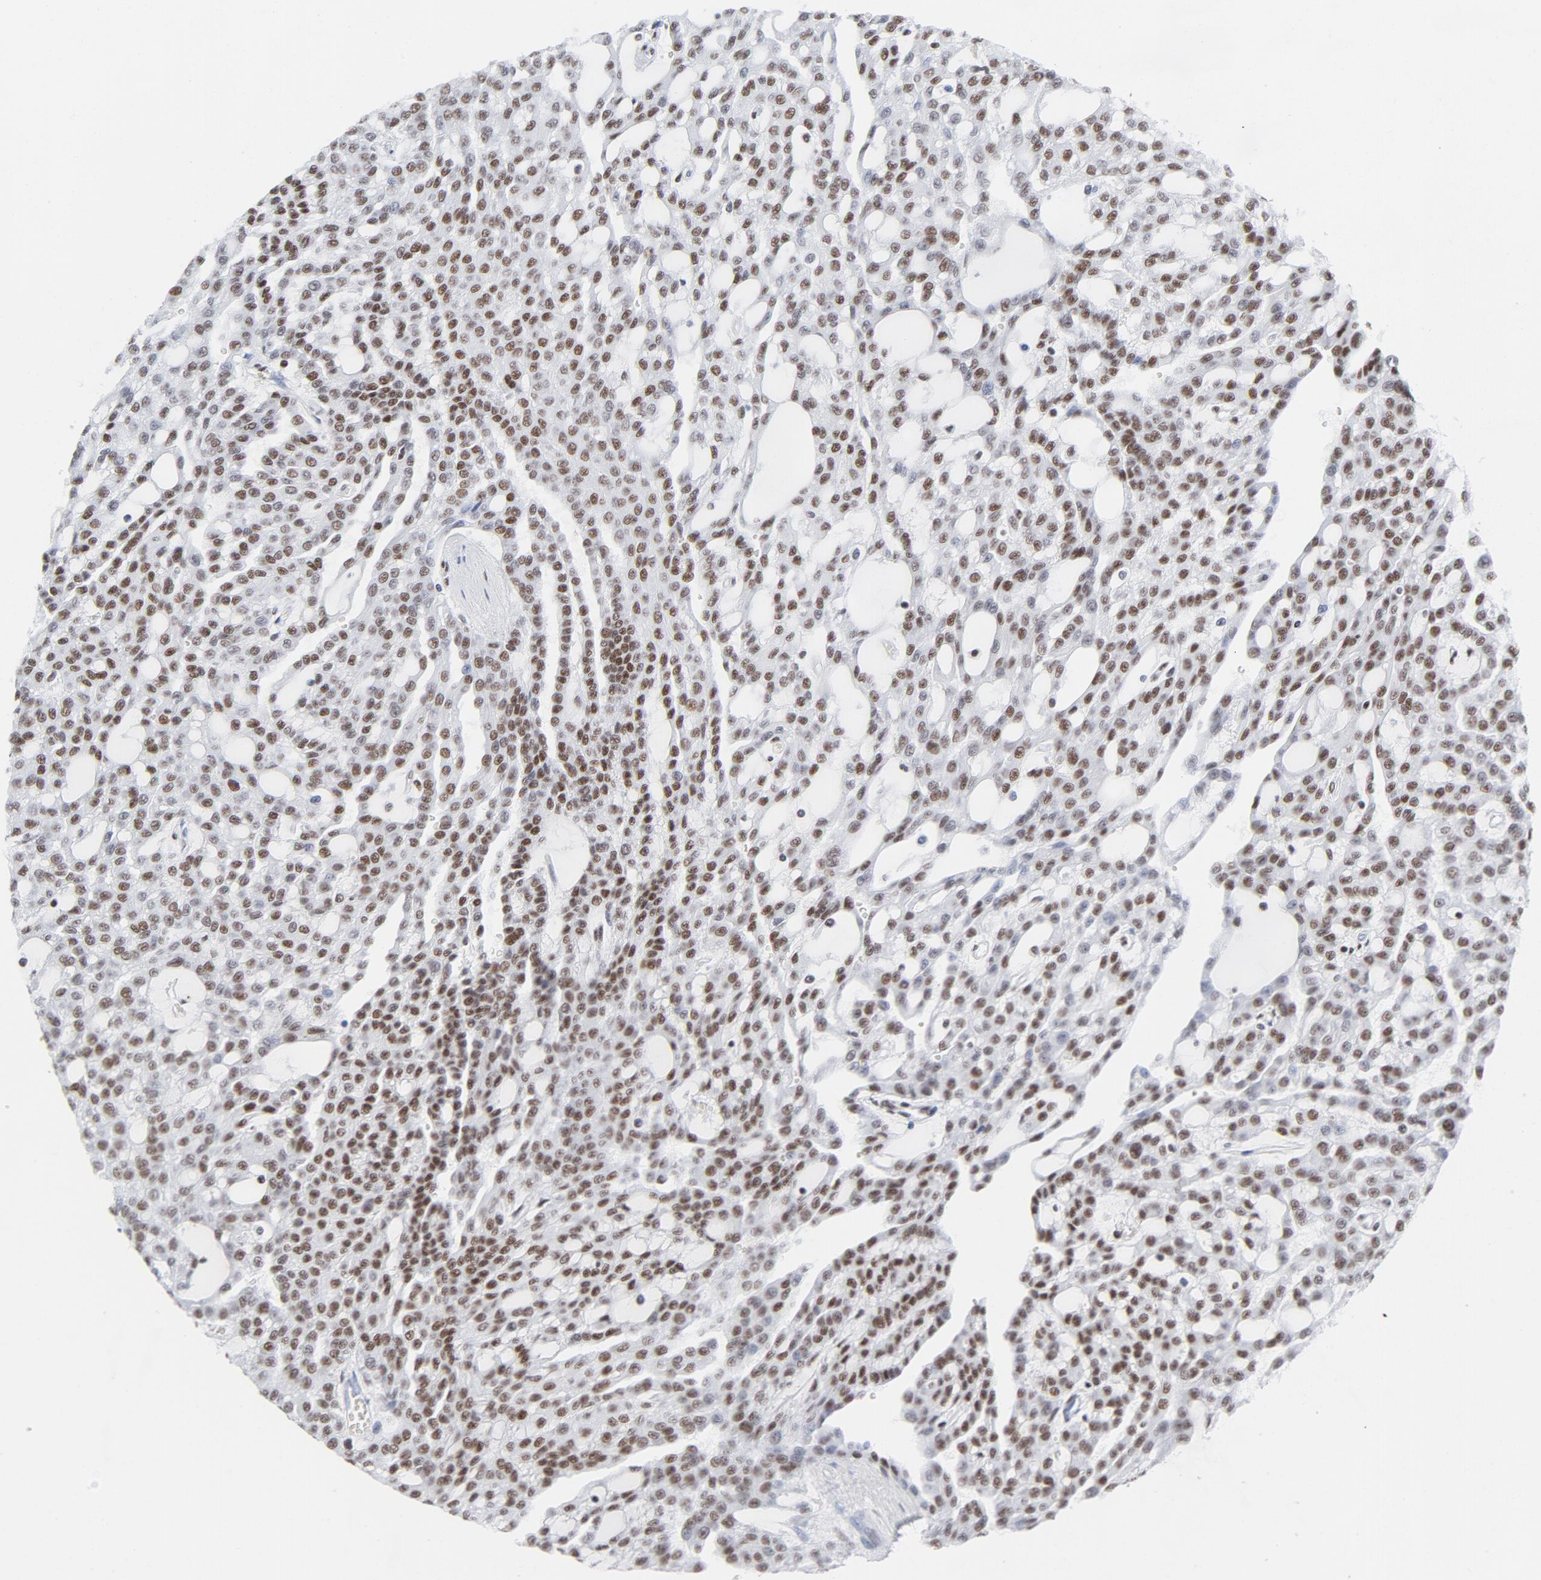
{"staining": {"intensity": "moderate", "quantity": "25%-75%", "location": "nuclear"}, "tissue": "renal cancer", "cell_type": "Tumor cells", "image_type": "cancer", "snomed": [{"axis": "morphology", "description": "Adenocarcinoma, NOS"}, {"axis": "topography", "description": "Kidney"}], "caption": "Human renal cancer stained with a brown dye shows moderate nuclear positive expression in approximately 25%-75% of tumor cells.", "gene": "ATF2", "patient": {"sex": "male", "age": 63}}